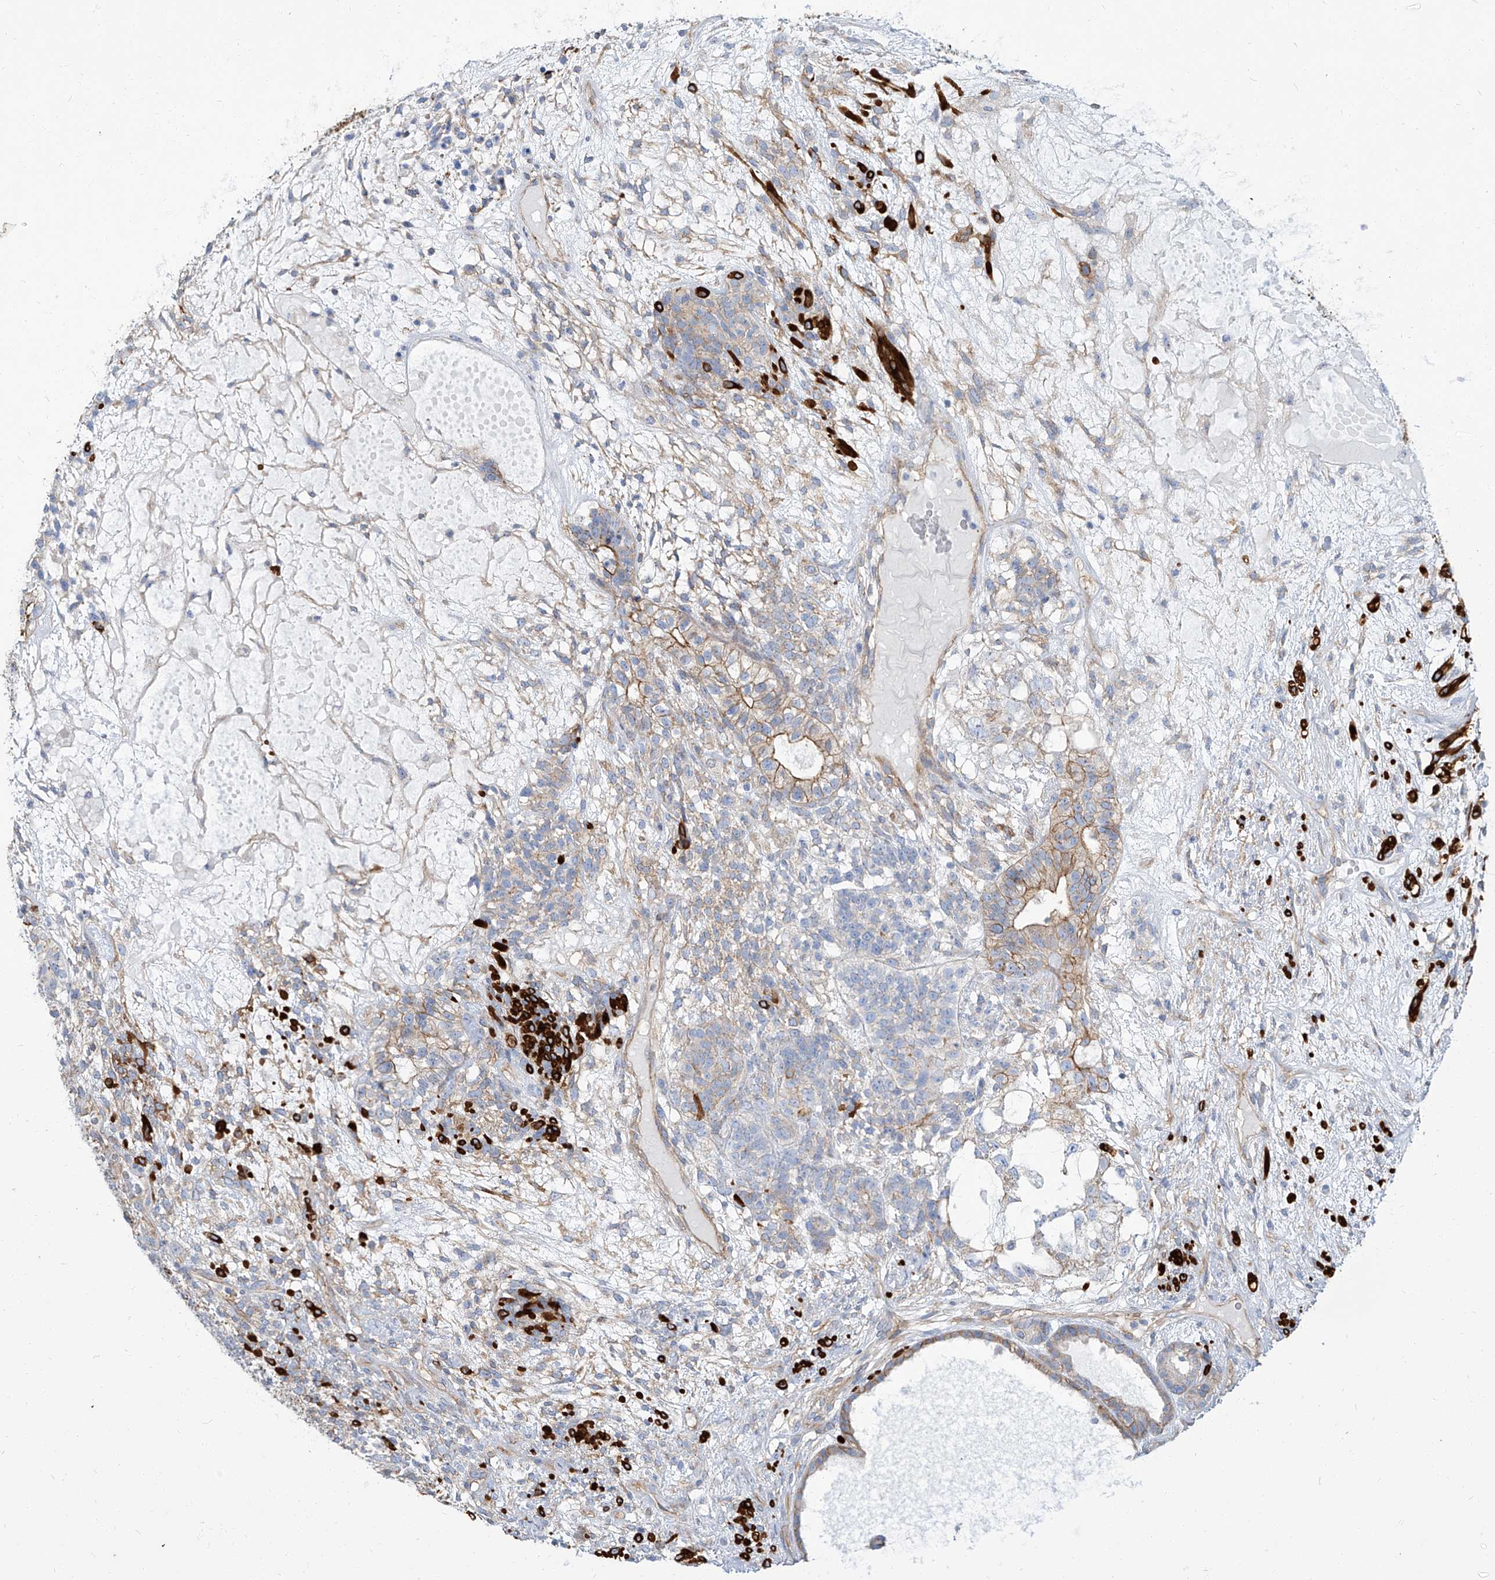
{"staining": {"intensity": "moderate", "quantity": "<25%", "location": "cytoplasmic/membranous"}, "tissue": "testis cancer", "cell_type": "Tumor cells", "image_type": "cancer", "snomed": [{"axis": "morphology", "description": "Seminoma, NOS"}, {"axis": "morphology", "description": "Carcinoma, Embryonal, NOS"}, {"axis": "topography", "description": "Testis"}], "caption": "A photomicrograph of human testis seminoma stained for a protein reveals moderate cytoplasmic/membranous brown staining in tumor cells.", "gene": "TXLNB", "patient": {"sex": "male", "age": 28}}